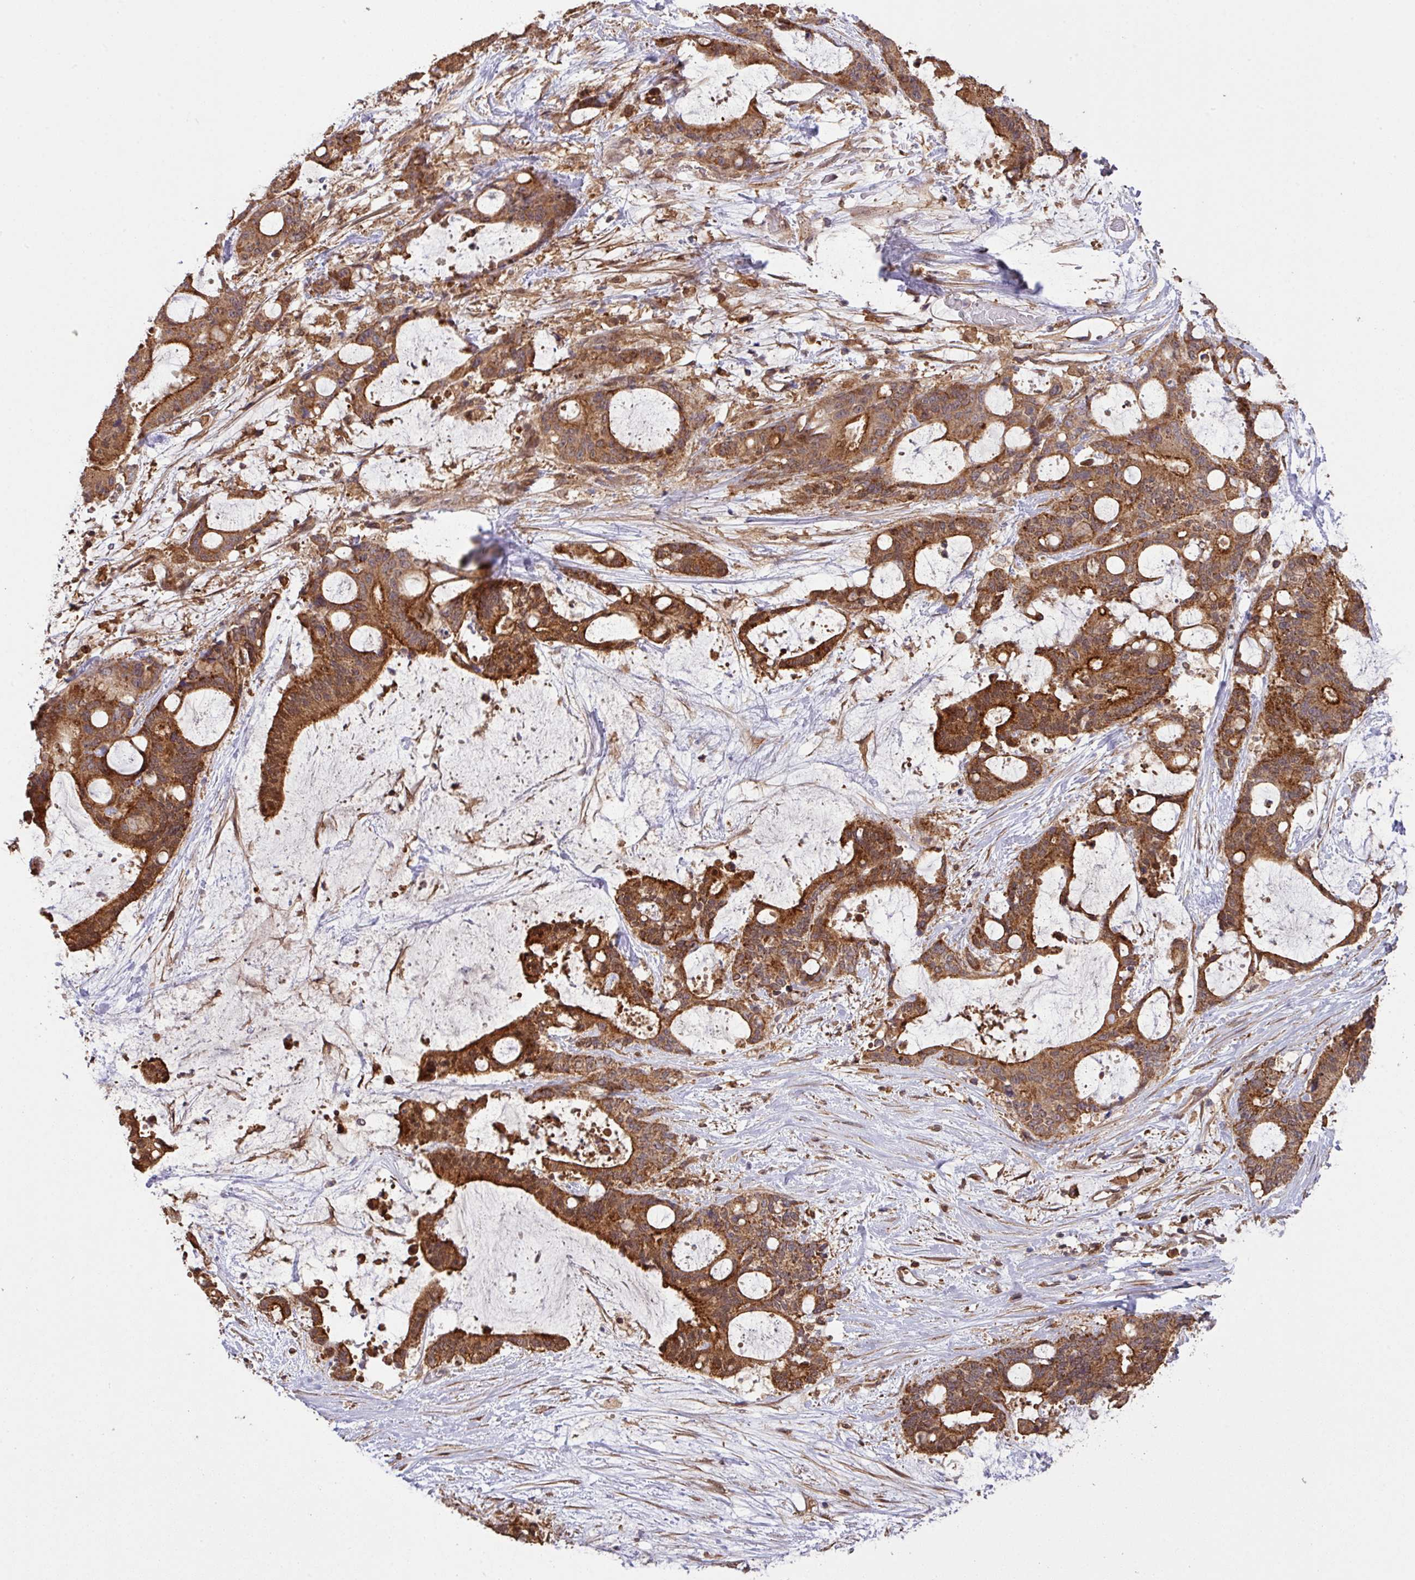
{"staining": {"intensity": "strong", "quantity": ">75%", "location": "cytoplasmic/membranous"}, "tissue": "liver cancer", "cell_type": "Tumor cells", "image_type": "cancer", "snomed": [{"axis": "morphology", "description": "Normal tissue, NOS"}, {"axis": "morphology", "description": "Cholangiocarcinoma"}, {"axis": "topography", "description": "Liver"}, {"axis": "topography", "description": "Peripheral nerve tissue"}], "caption": "This photomicrograph shows IHC staining of liver cholangiocarcinoma, with high strong cytoplasmic/membranous positivity in approximately >75% of tumor cells.", "gene": "ARPIN", "patient": {"sex": "female", "age": 73}}